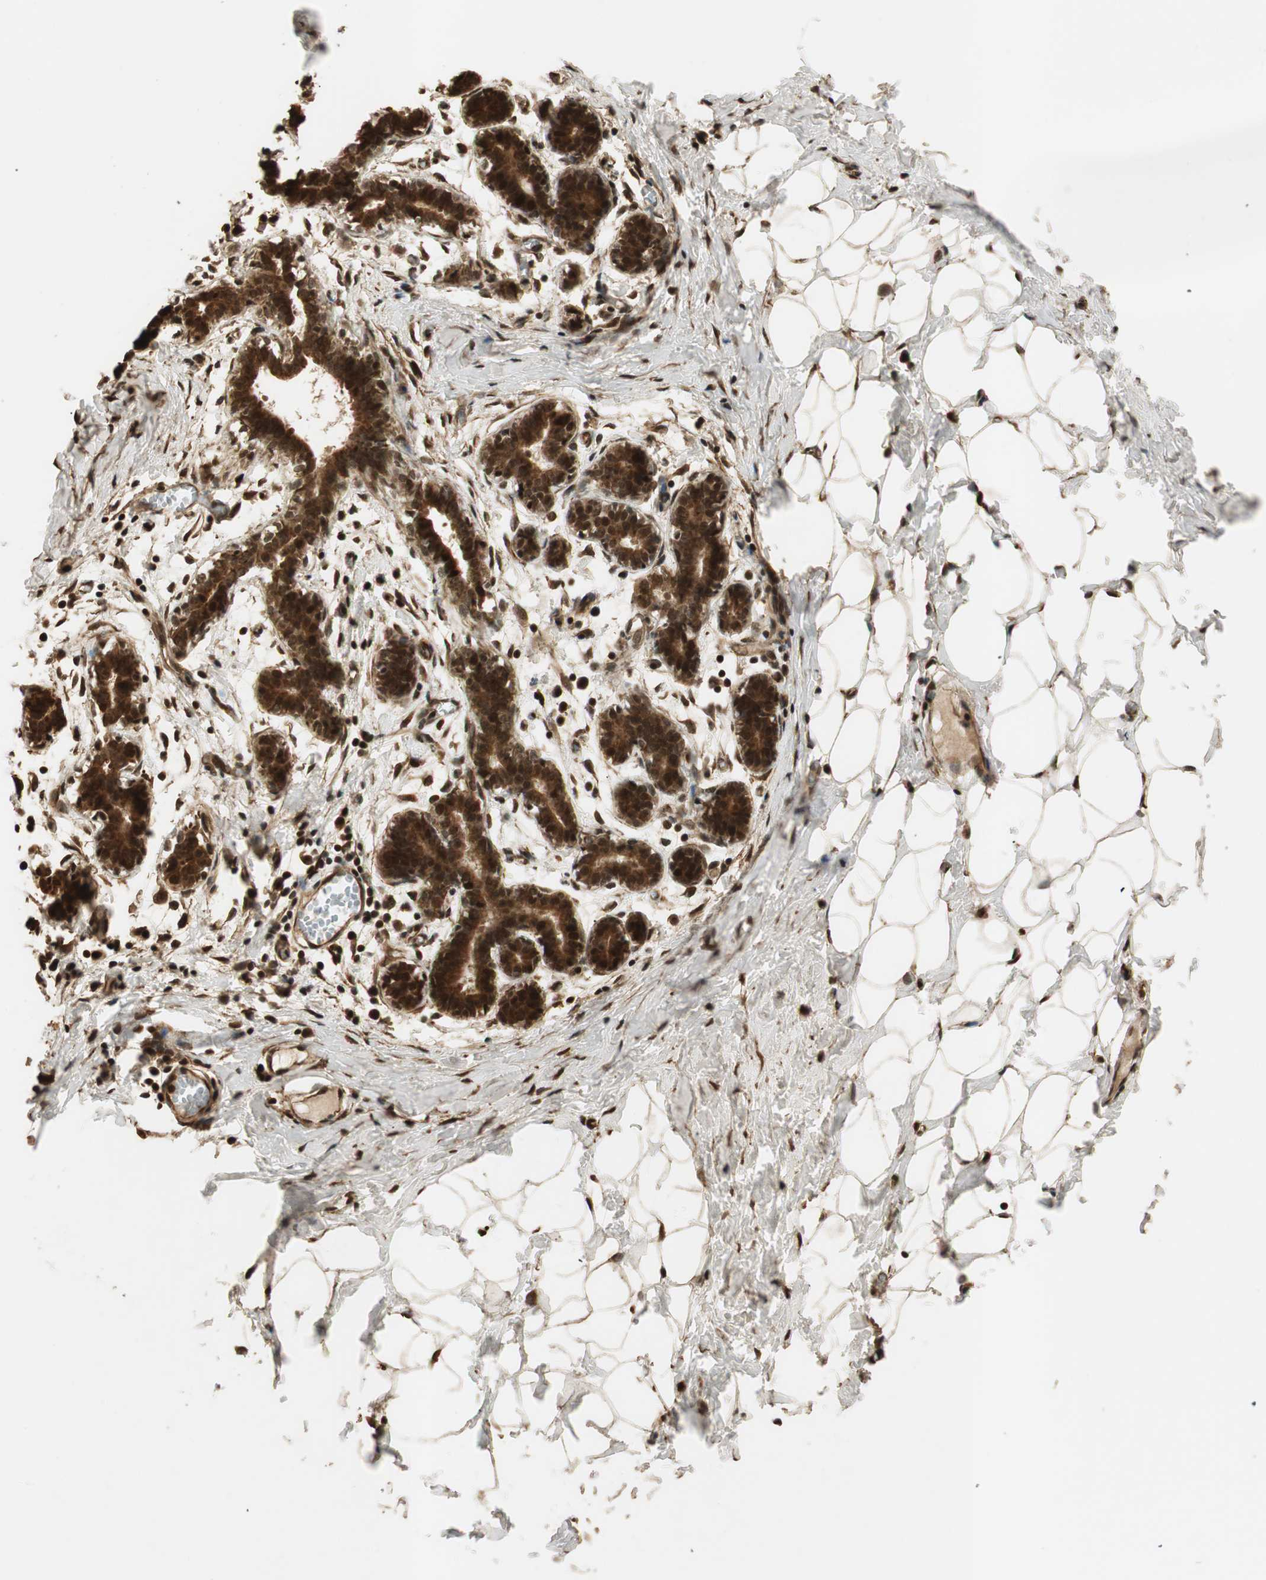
{"staining": {"intensity": "strong", "quantity": ">75%", "location": "cytoplasmic/membranous,nuclear"}, "tissue": "breast", "cell_type": "Adipocytes", "image_type": "normal", "snomed": [{"axis": "morphology", "description": "Normal tissue, NOS"}, {"axis": "topography", "description": "Breast"}], "caption": "A high-resolution histopathology image shows IHC staining of unremarkable breast, which shows strong cytoplasmic/membranous,nuclear expression in approximately >75% of adipocytes.", "gene": "RPA3", "patient": {"sex": "female", "age": 27}}